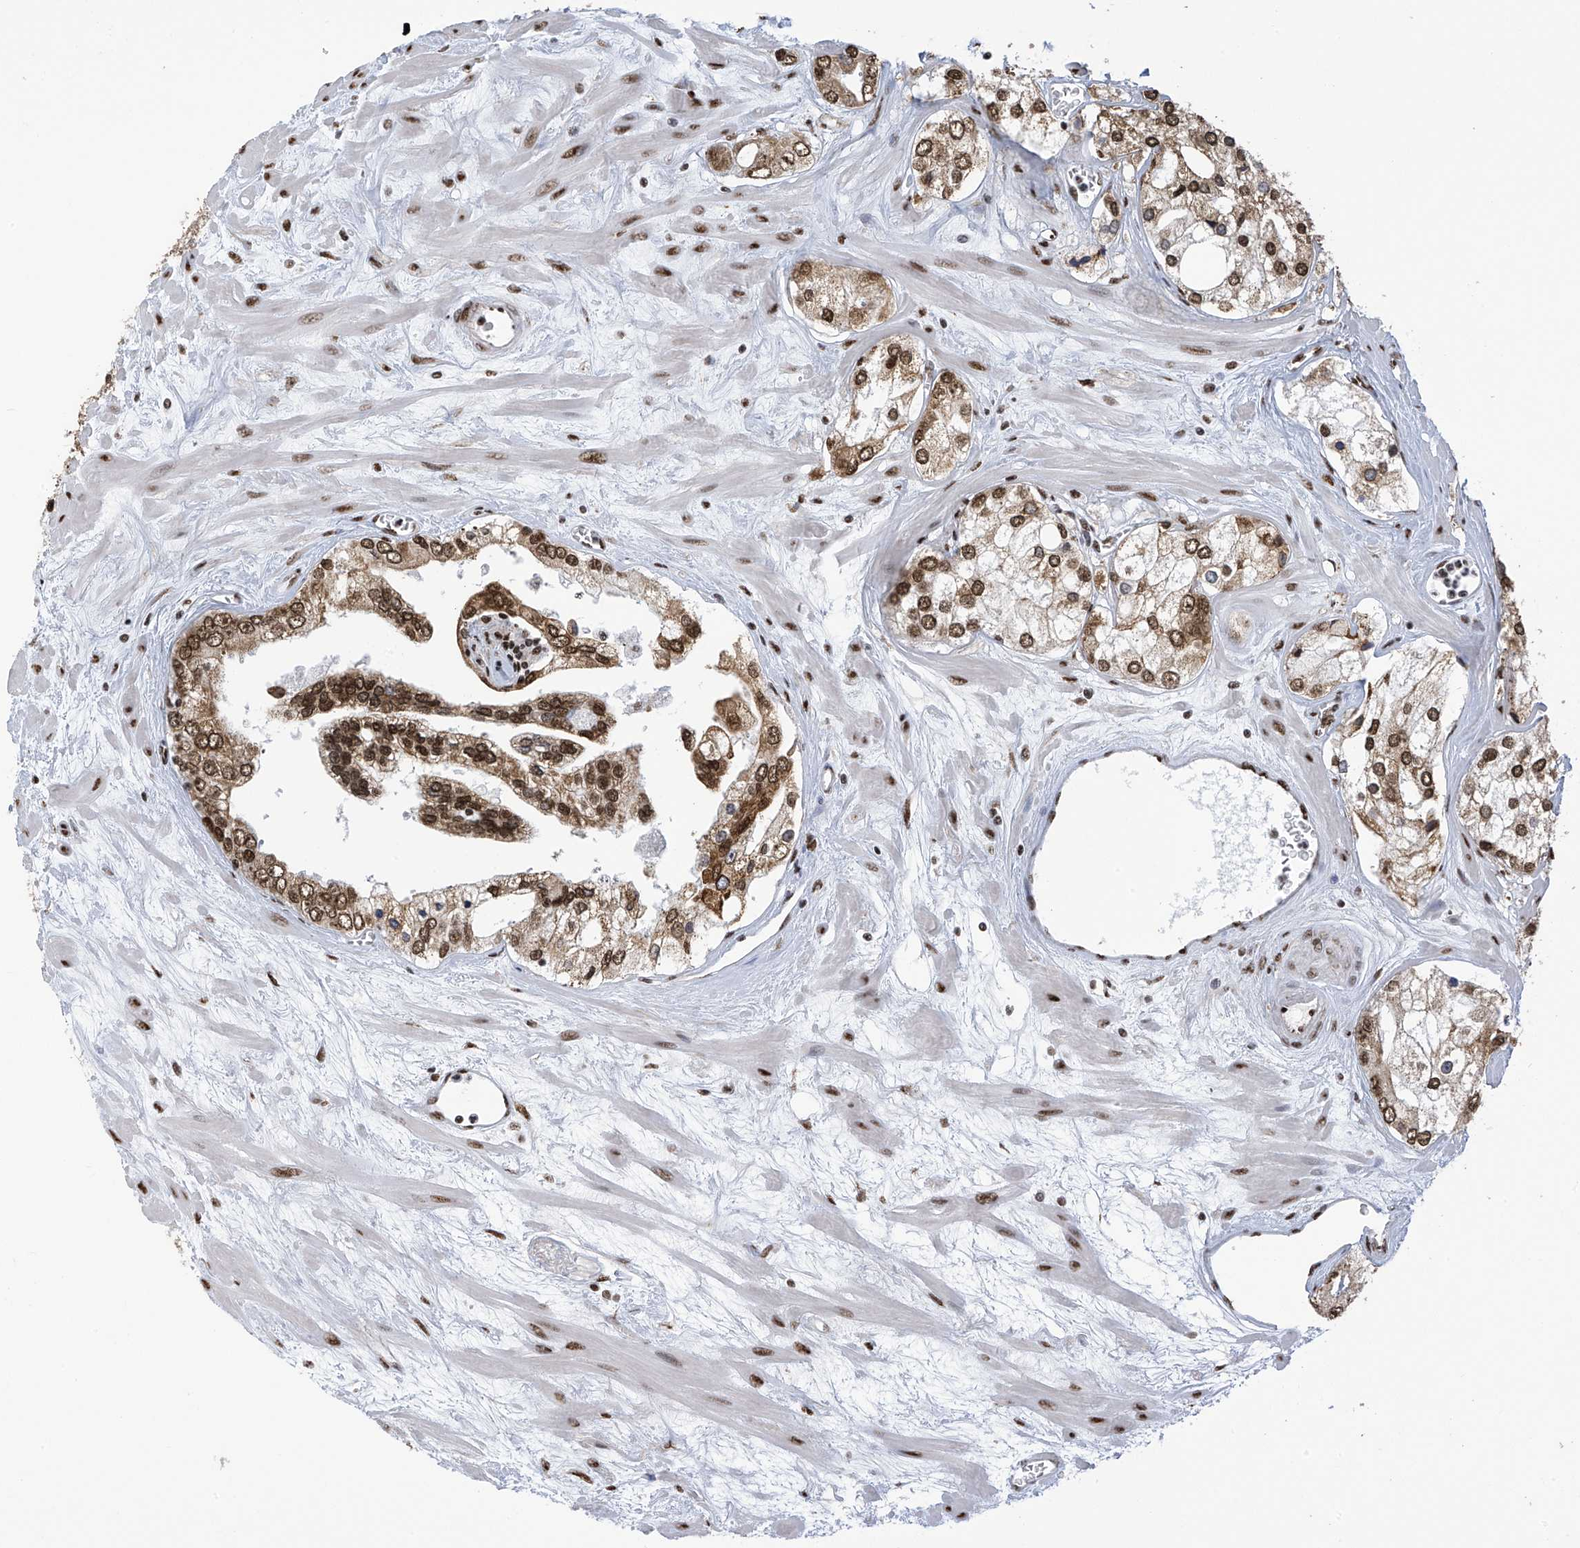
{"staining": {"intensity": "moderate", "quantity": ">75%", "location": "cytoplasmic/membranous,nuclear"}, "tissue": "prostate cancer", "cell_type": "Tumor cells", "image_type": "cancer", "snomed": [{"axis": "morphology", "description": "Adenocarcinoma, High grade"}, {"axis": "topography", "description": "Prostate"}], "caption": "A brown stain highlights moderate cytoplasmic/membranous and nuclear expression of a protein in human high-grade adenocarcinoma (prostate) tumor cells.", "gene": "APLF", "patient": {"sex": "male", "age": 66}}